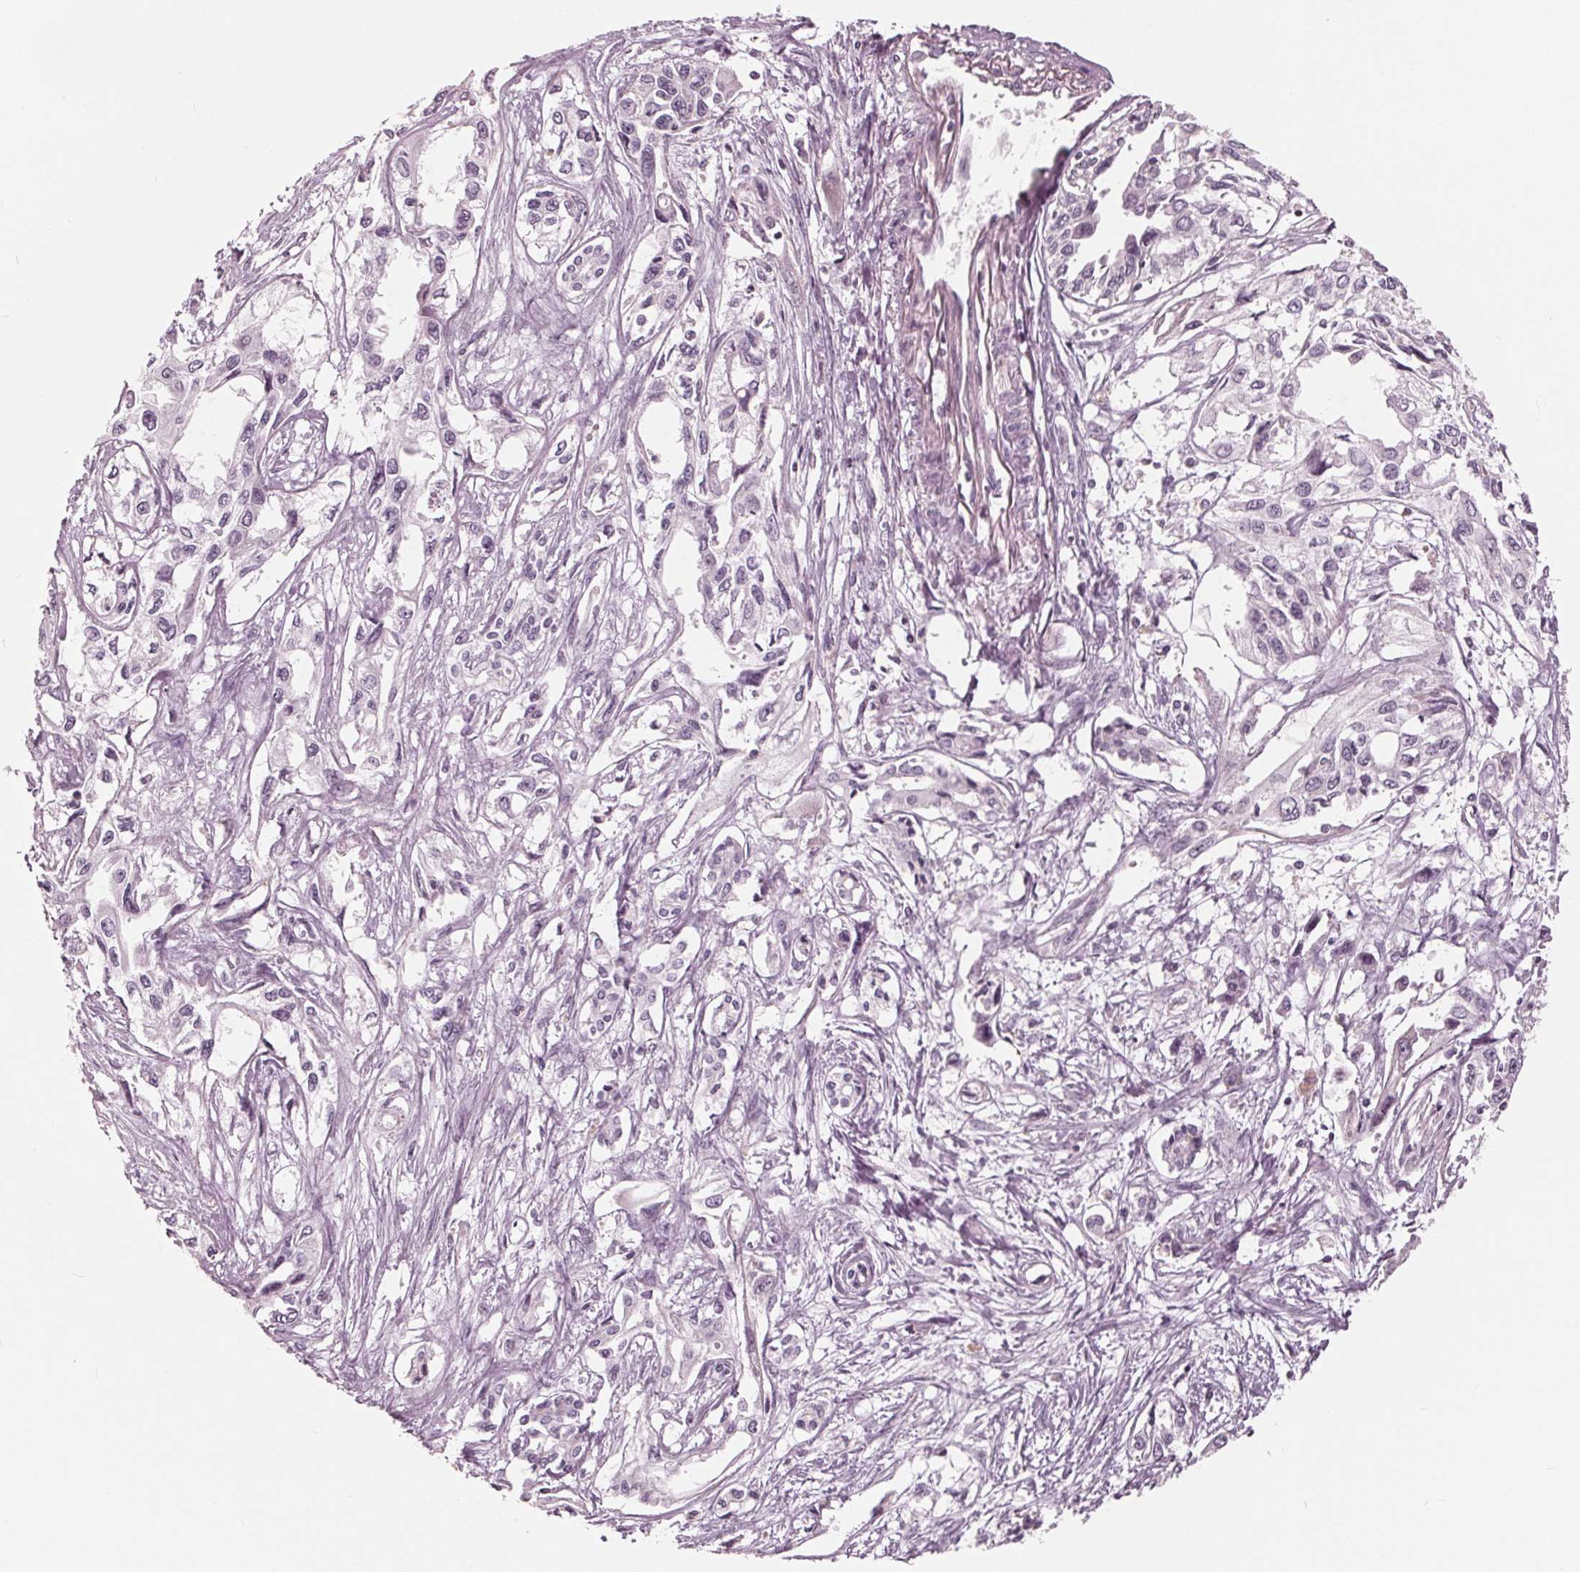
{"staining": {"intensity": "negative", "quantity": "none", "location": "none"}, "tissue": "pancreatic cancer", "cell_type": "Tumor cells", "image_type": "cancer", "snomed": [{"axis": "morphology", "description": "Adenocarcinoma, NOS"}, {"axis": "topography", "description": "Pancreas"}], "caption": "Immunohistochemical staining of human adenocarcinoma (pancreatic) demonstrates no significant expression in tumor cells.", "gene": "ING3", "patient": {"sex": "female", "age": 55}}